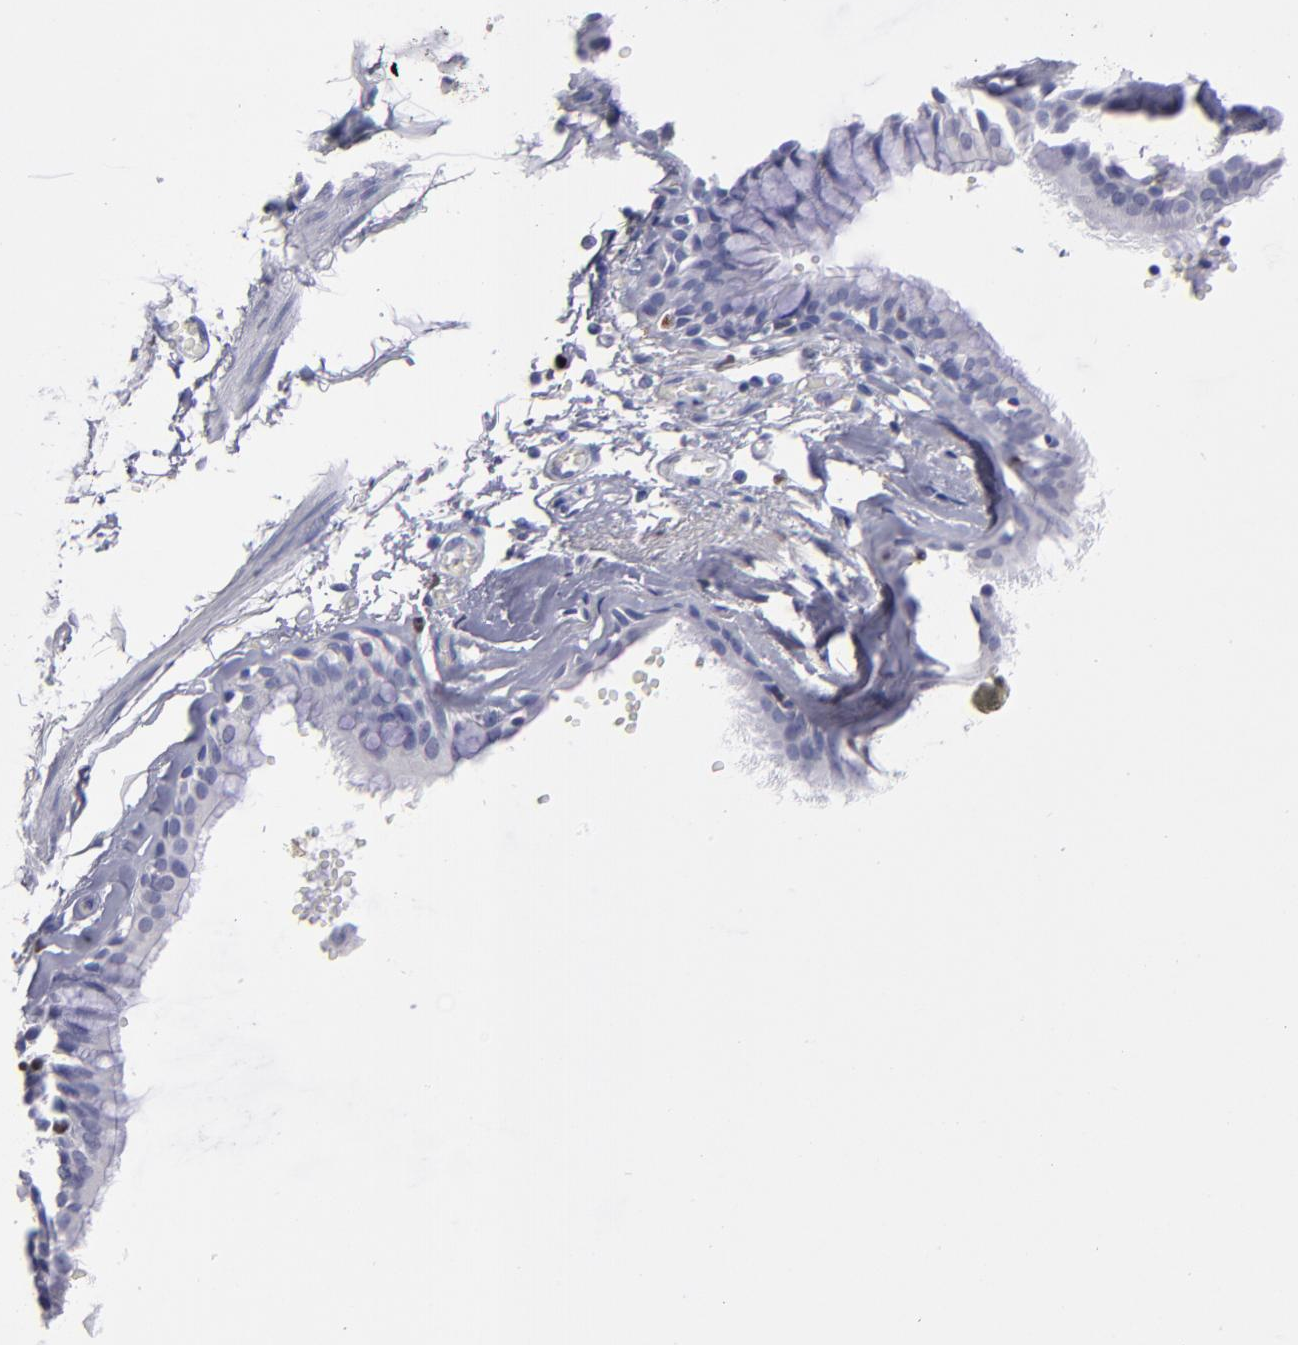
{"staining": {"intensity": "negative", "quantity": "none", "location": "none"}, "tissue": "bronchus", "cell_type": "Respiratory epithelial cells", "image_type": "normal", "snomed": [{"axis": "morphology", "description": "Normal tissue, NOS"}, {"axis": "topography", "description": "Bronchus"}, {"axis": "topography", "description": "Lung"}], "caption": "DAB immunohistochemical staining of benign bronchus displays no significant staining in respiratory epithelial cells.", "gene": "IRF8", "patient": {"sex": "female", "age": 56}}